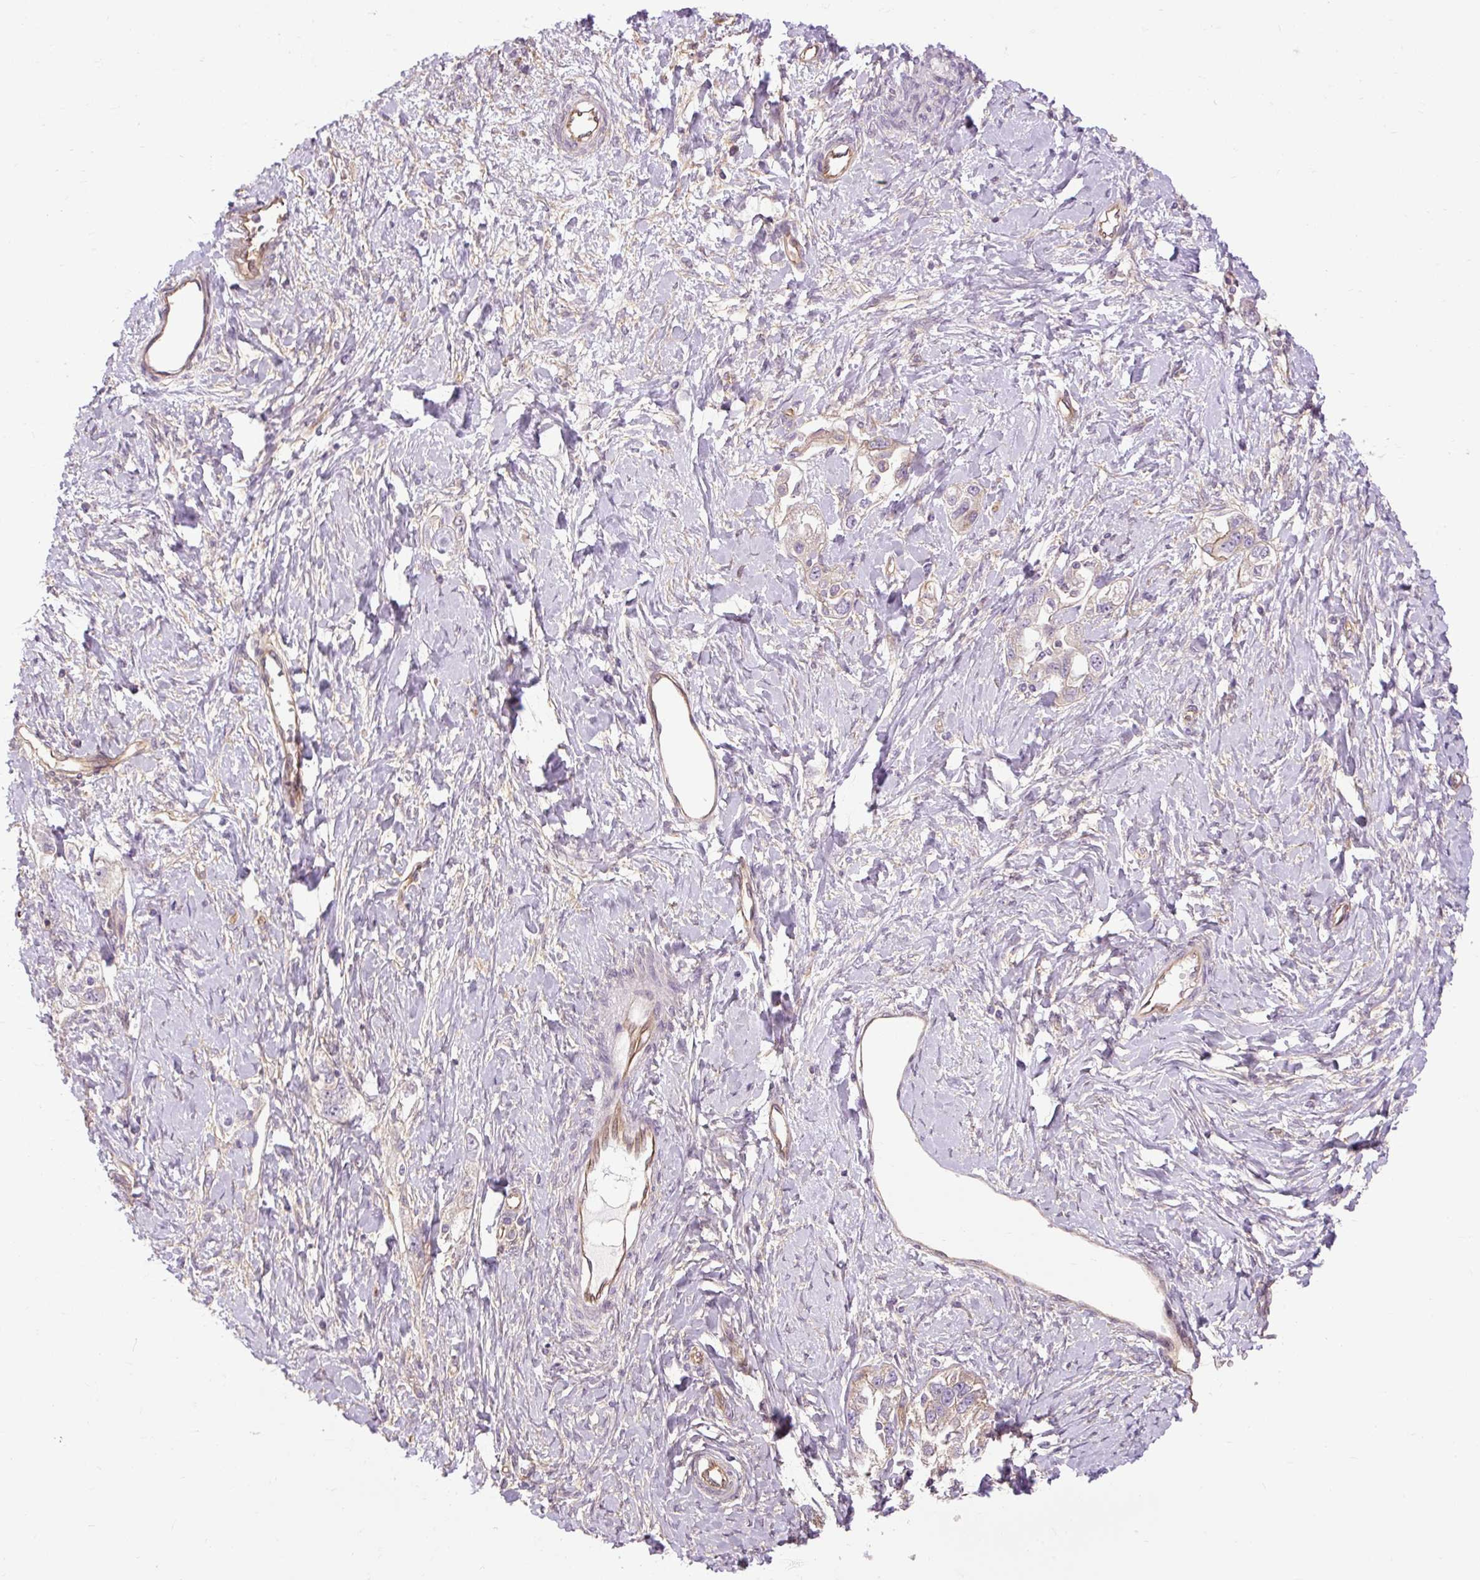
{"staining": {"intensity": "negative", "quantity": "none", "location": "none"}, "tissue": "ovarian cancer", "cell_type": "Tumor cells", "image_type": "cancer", "snomed": [{"axis": "morphology", "description": "Carcinoma, NOS"}, {"axis": "morphology", "description": "Cystadenocarcinoma, serous, NOS"}, {"axis": "topography", "description": "Ovary"}], "caption": "Tumor cells are negative for protein expression in human ovarian cancer (carcinoma).", "gene": "CCDC93", "patient": {"sex": "female", "age": 69}}